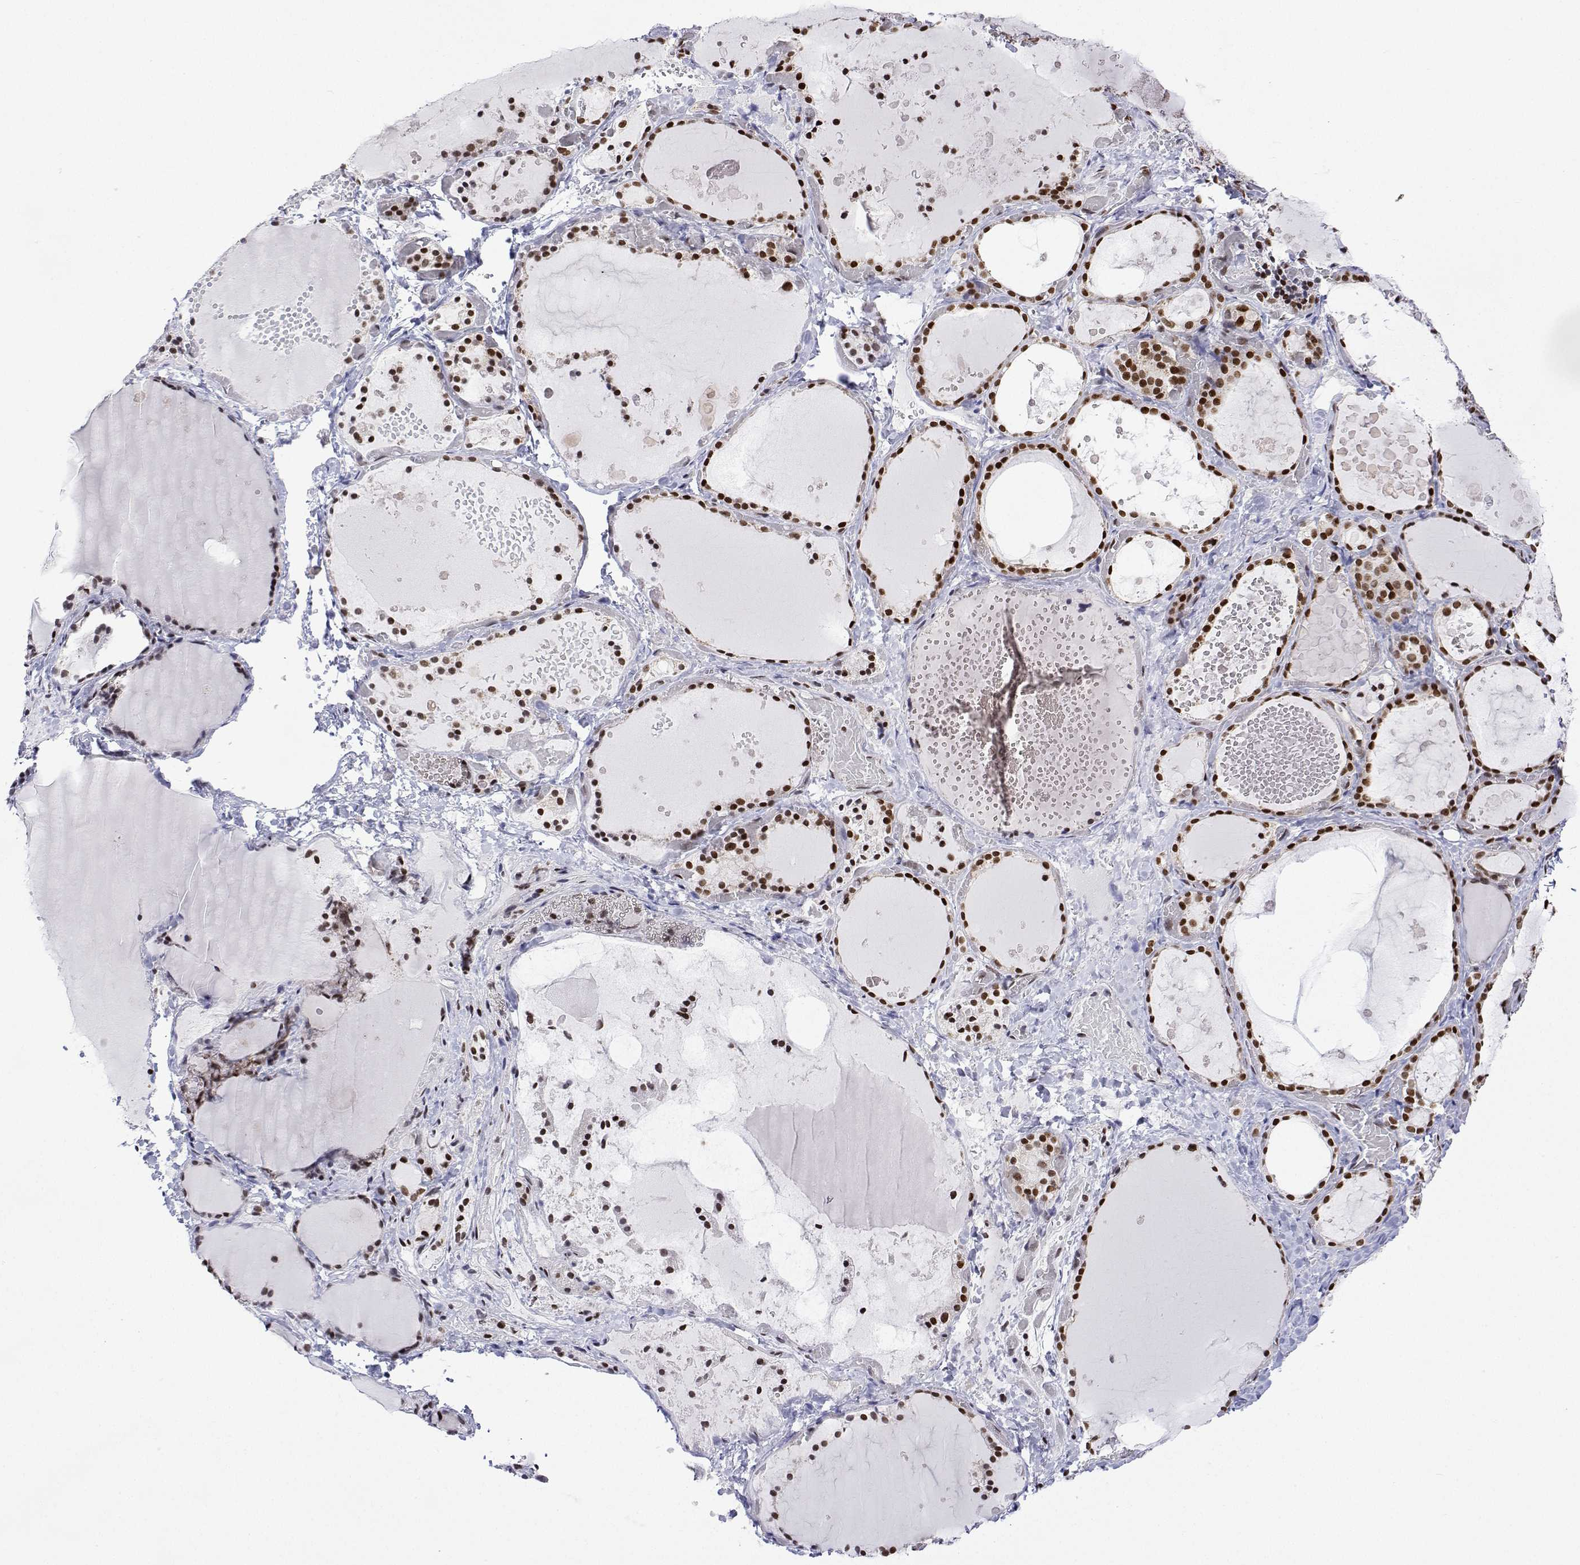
{"staining": {"intensity": "strong", "quantity": ">75%", "location": "nuclear"}, "tissue": "thyroid gland", "cell_type": "Glandular cells", "image_type": "normal", "snomed": [{"axis": "morphology", "description": "Normal tissue, NOS"}, {"axis": "topography", "description": "Thyroid gland"}], "caption": "Brown immunohistochemical staining in unremarkable thyroid gland reveals strong nuclear staining in approximately >75% of glandular cells.", "gene": "XPC", "patient": {"sex": "female", "age": 56}}